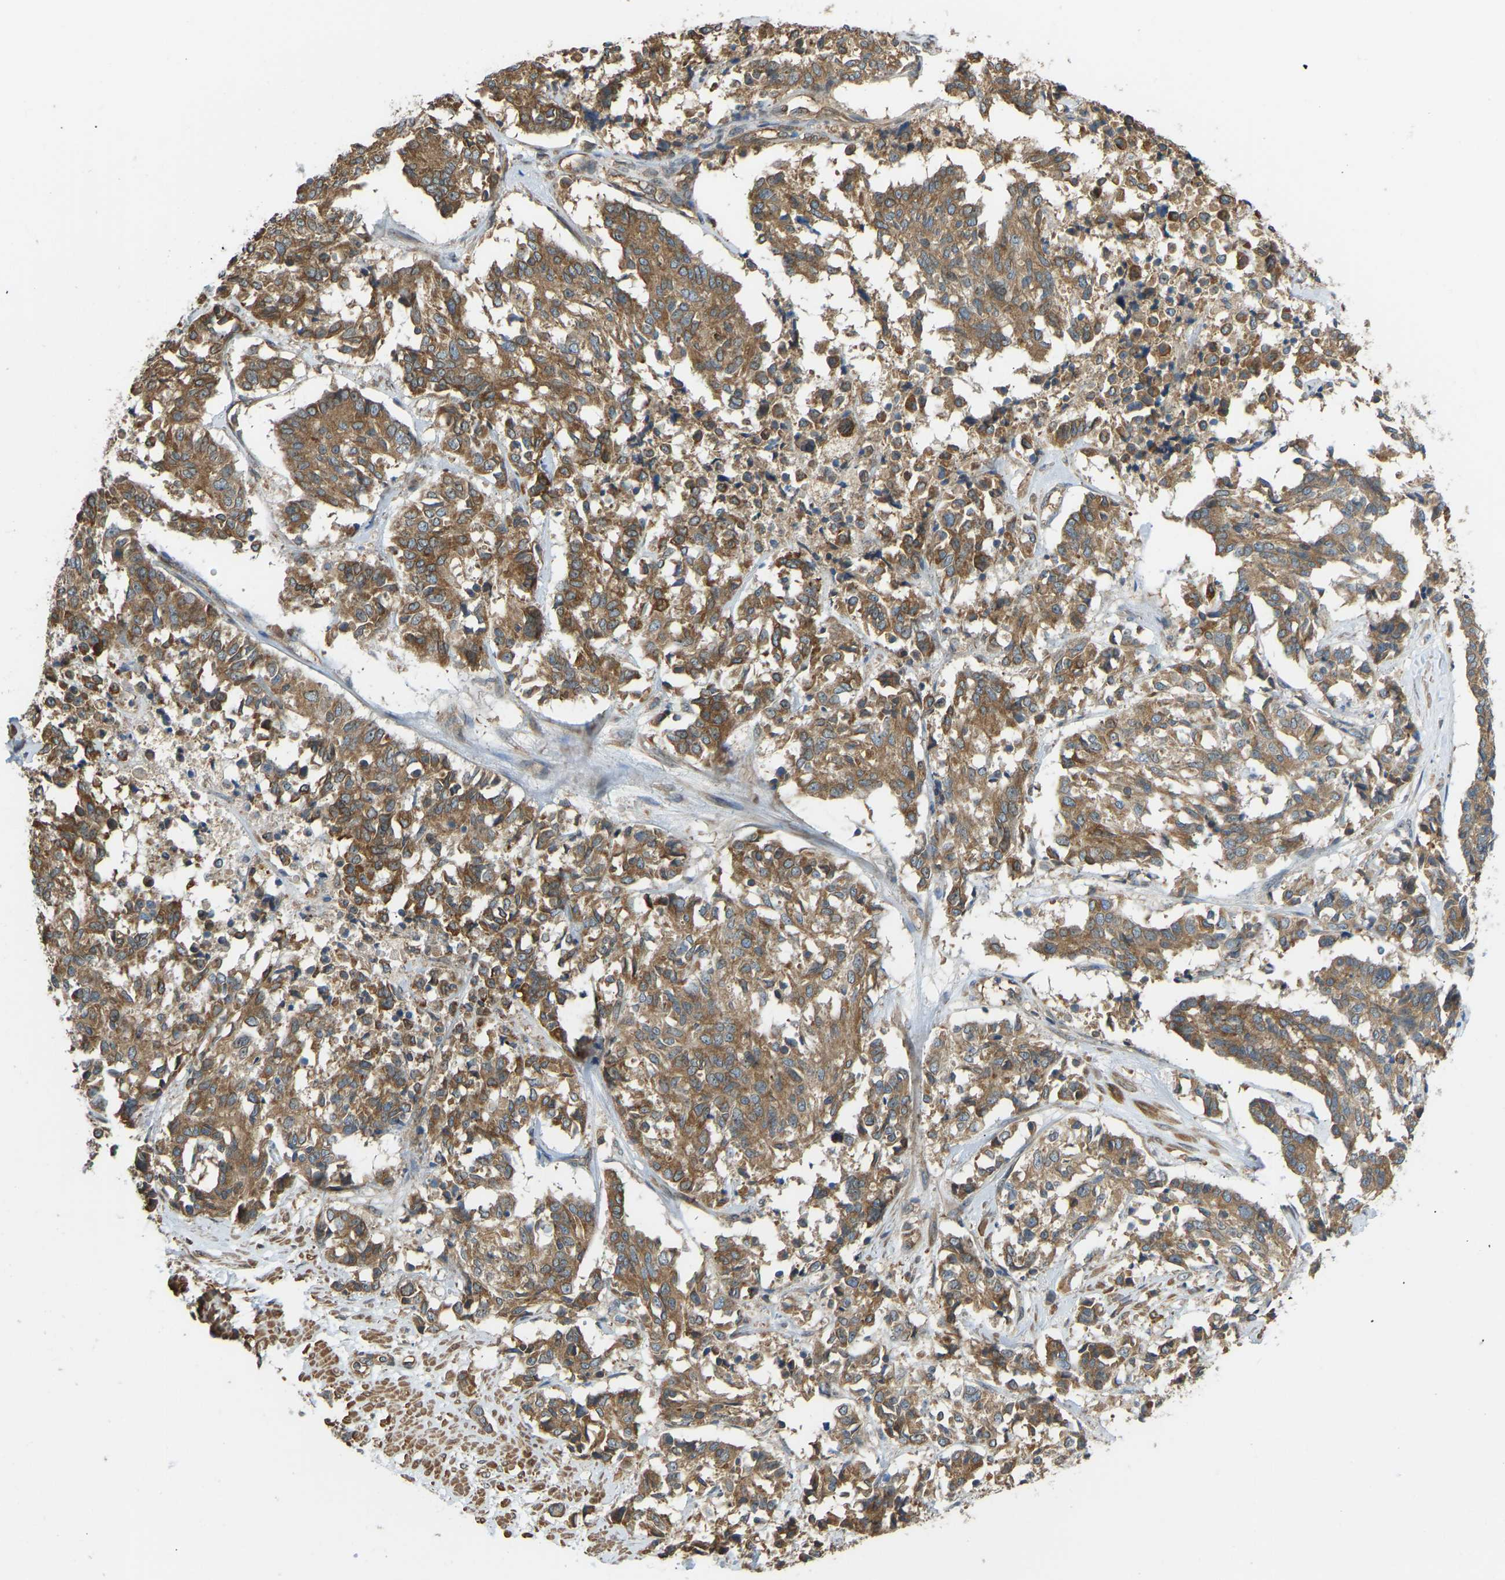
{"staining": {"intensity": "moderate", "quantity": ">75%", "location": "cytoplasmic/membranous"}, "tissue": "cervical cancer", "cell_type": "Tumor cells", "image_type": "cancer", "snomed": [{"axis": "morphology", "description": "Squamous cell carcinoma, NOS"}, {"axis": "topography", "description": "Cervix"}], "caption": "A brown stain highlights moderate cytoplasmic/membranous staining of a protein in human squamous cell carcinoma (cervical) tumor cells.", "gene": "OS9", "patient": {"sex": "female", "age": 35}}